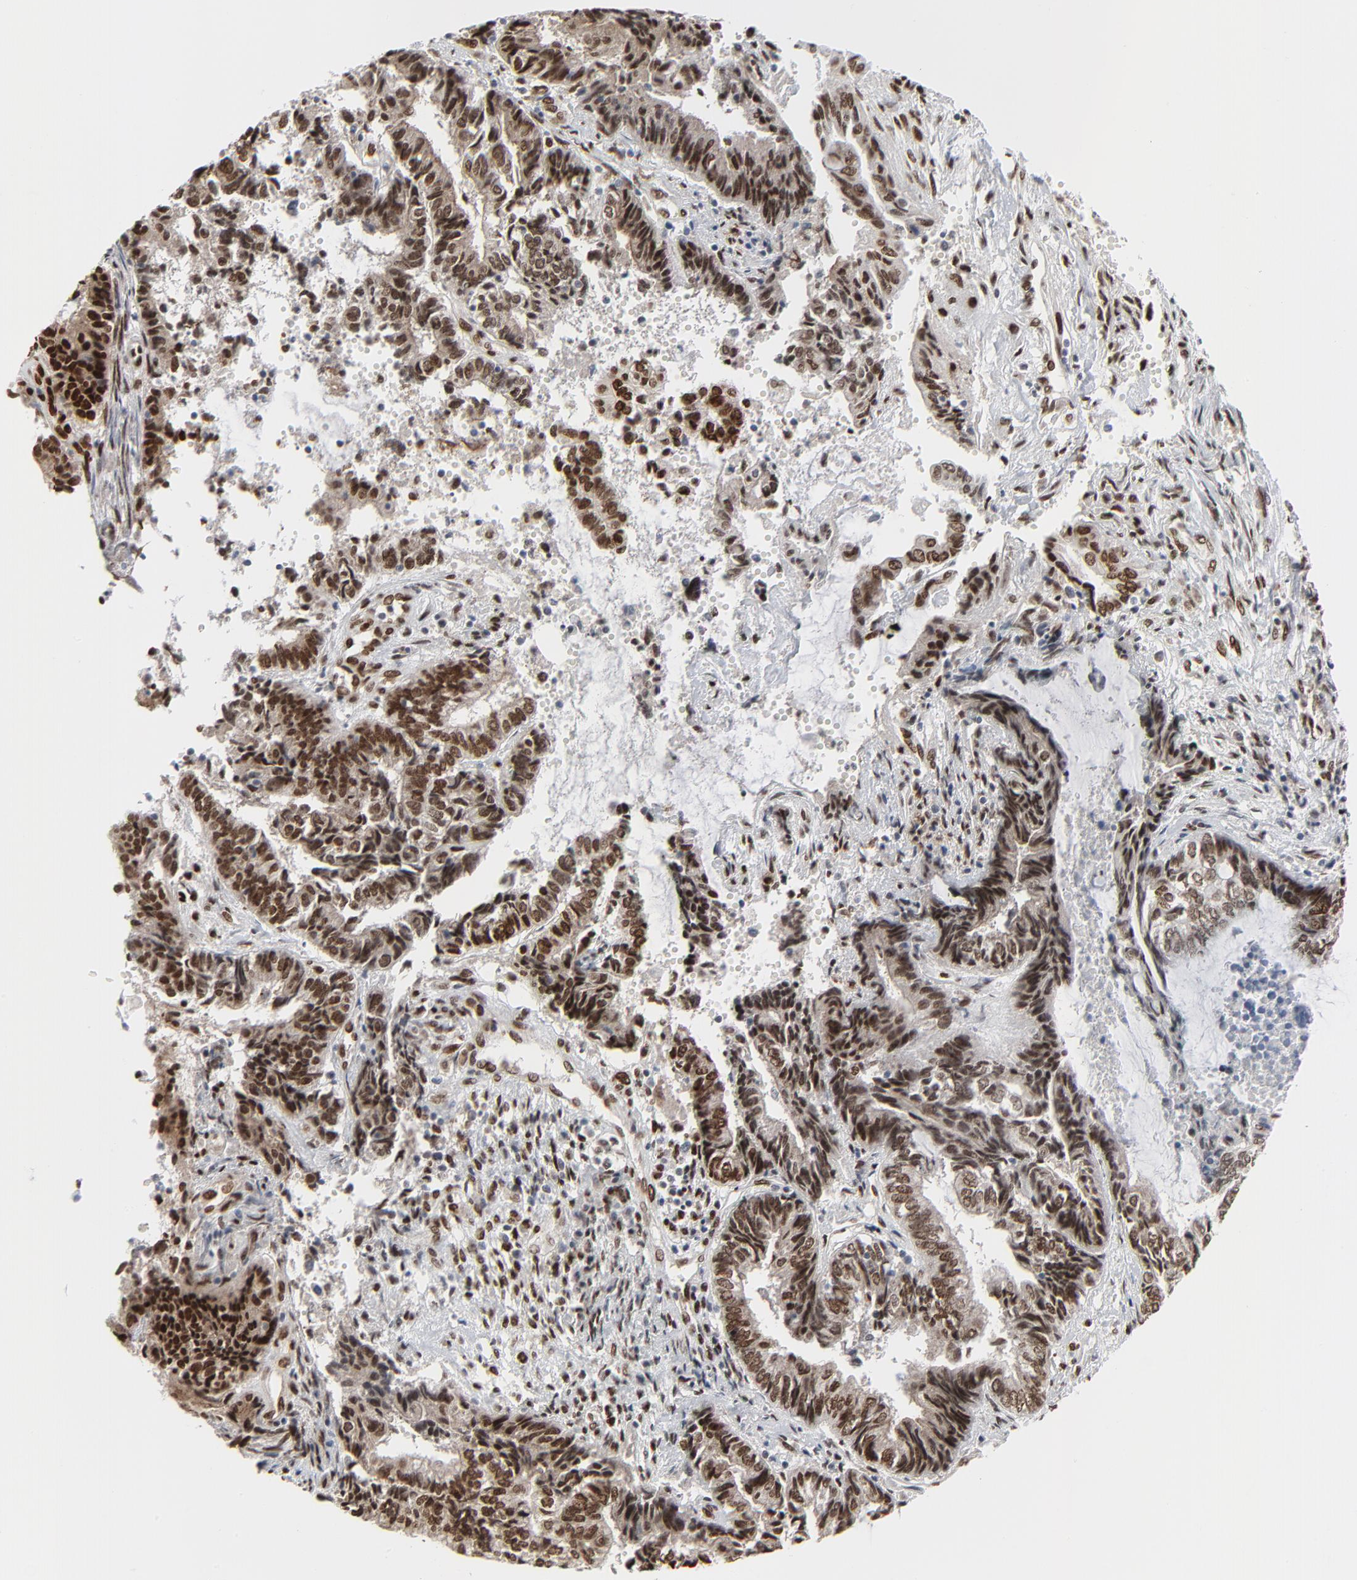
{"staining": {"intensity": "strong", "quantity": ">75%", "location": "nuclear"}, "tissue": "endometrial cancer", "cell_type": "Tumor cells", "image_type": "cancer", "snomed": [{"axis": "morphology", "description": "Adenocarcinoma, NOS"}, {"axis": "topography", "description": "Uterus"}, {"axis": "topography", "description": "Endometrium"}], "caption": "Brown immunohistochemical staining in human endometrial cancer (adenocarcinoma) shows strong nuclear positivity in about >75% of tumor cells. (IHC, brightfield microscopy, high magnification).", "gene": "CUX1", "patient": {"sex": "female", "age": 70}}